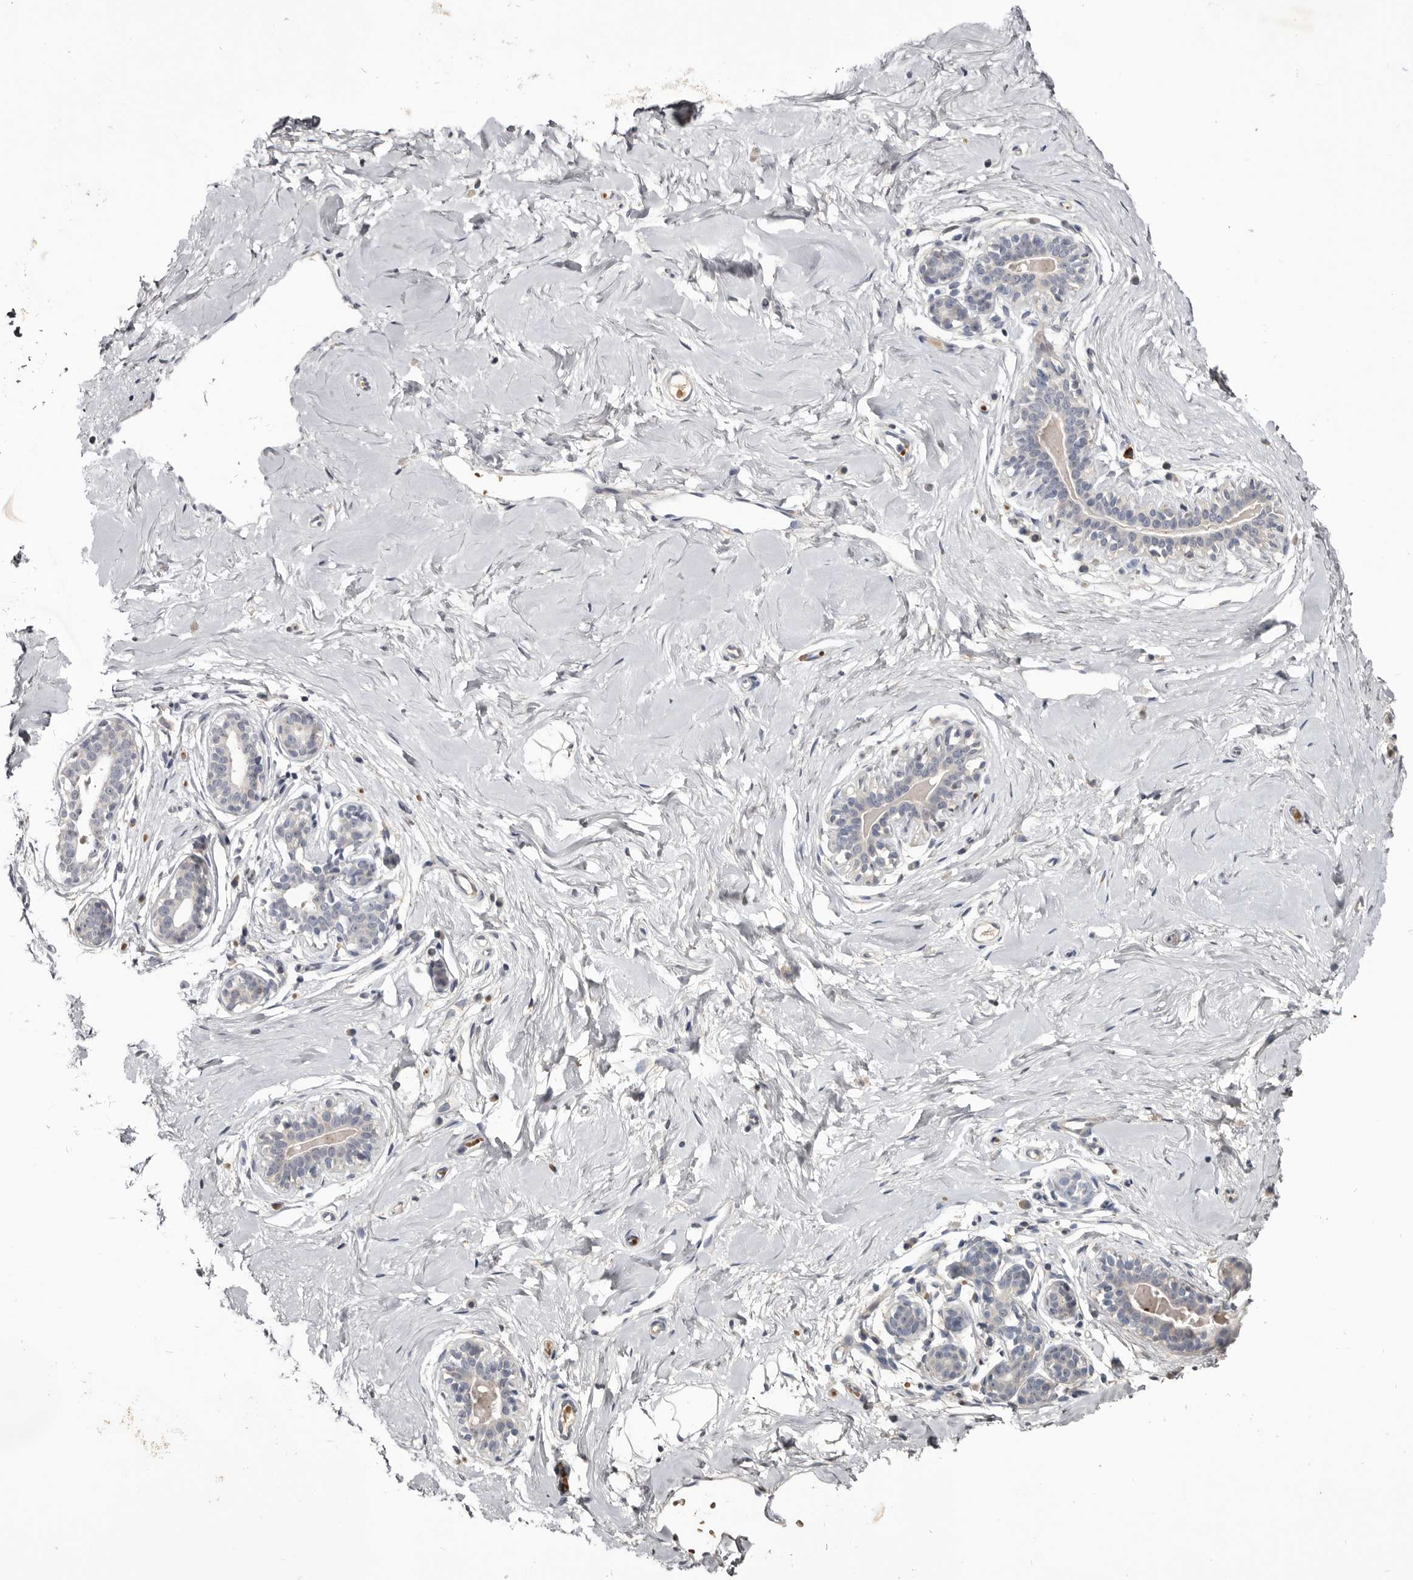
{"staining": {"intensity": "negative", "quantity": "none", "location": "none"}, "tissue": "breast", "cell_type": "Adipocytes", "image_type": "normal", "snomed": [{"axis": "morphology", "description": "Normal tissue, NOS"}, {"axis": "morphology", "description": "Adenoma, NOS"}, {"axis": "topography", "description": "Breast"}], "caption": "The micrograph exhibits no staining of adipocytes in unremarkable breast. (DAB IHC with hematoxylin counter stain).", "gene": "NENF", "patient": {"sex": "female", "age": 23}}